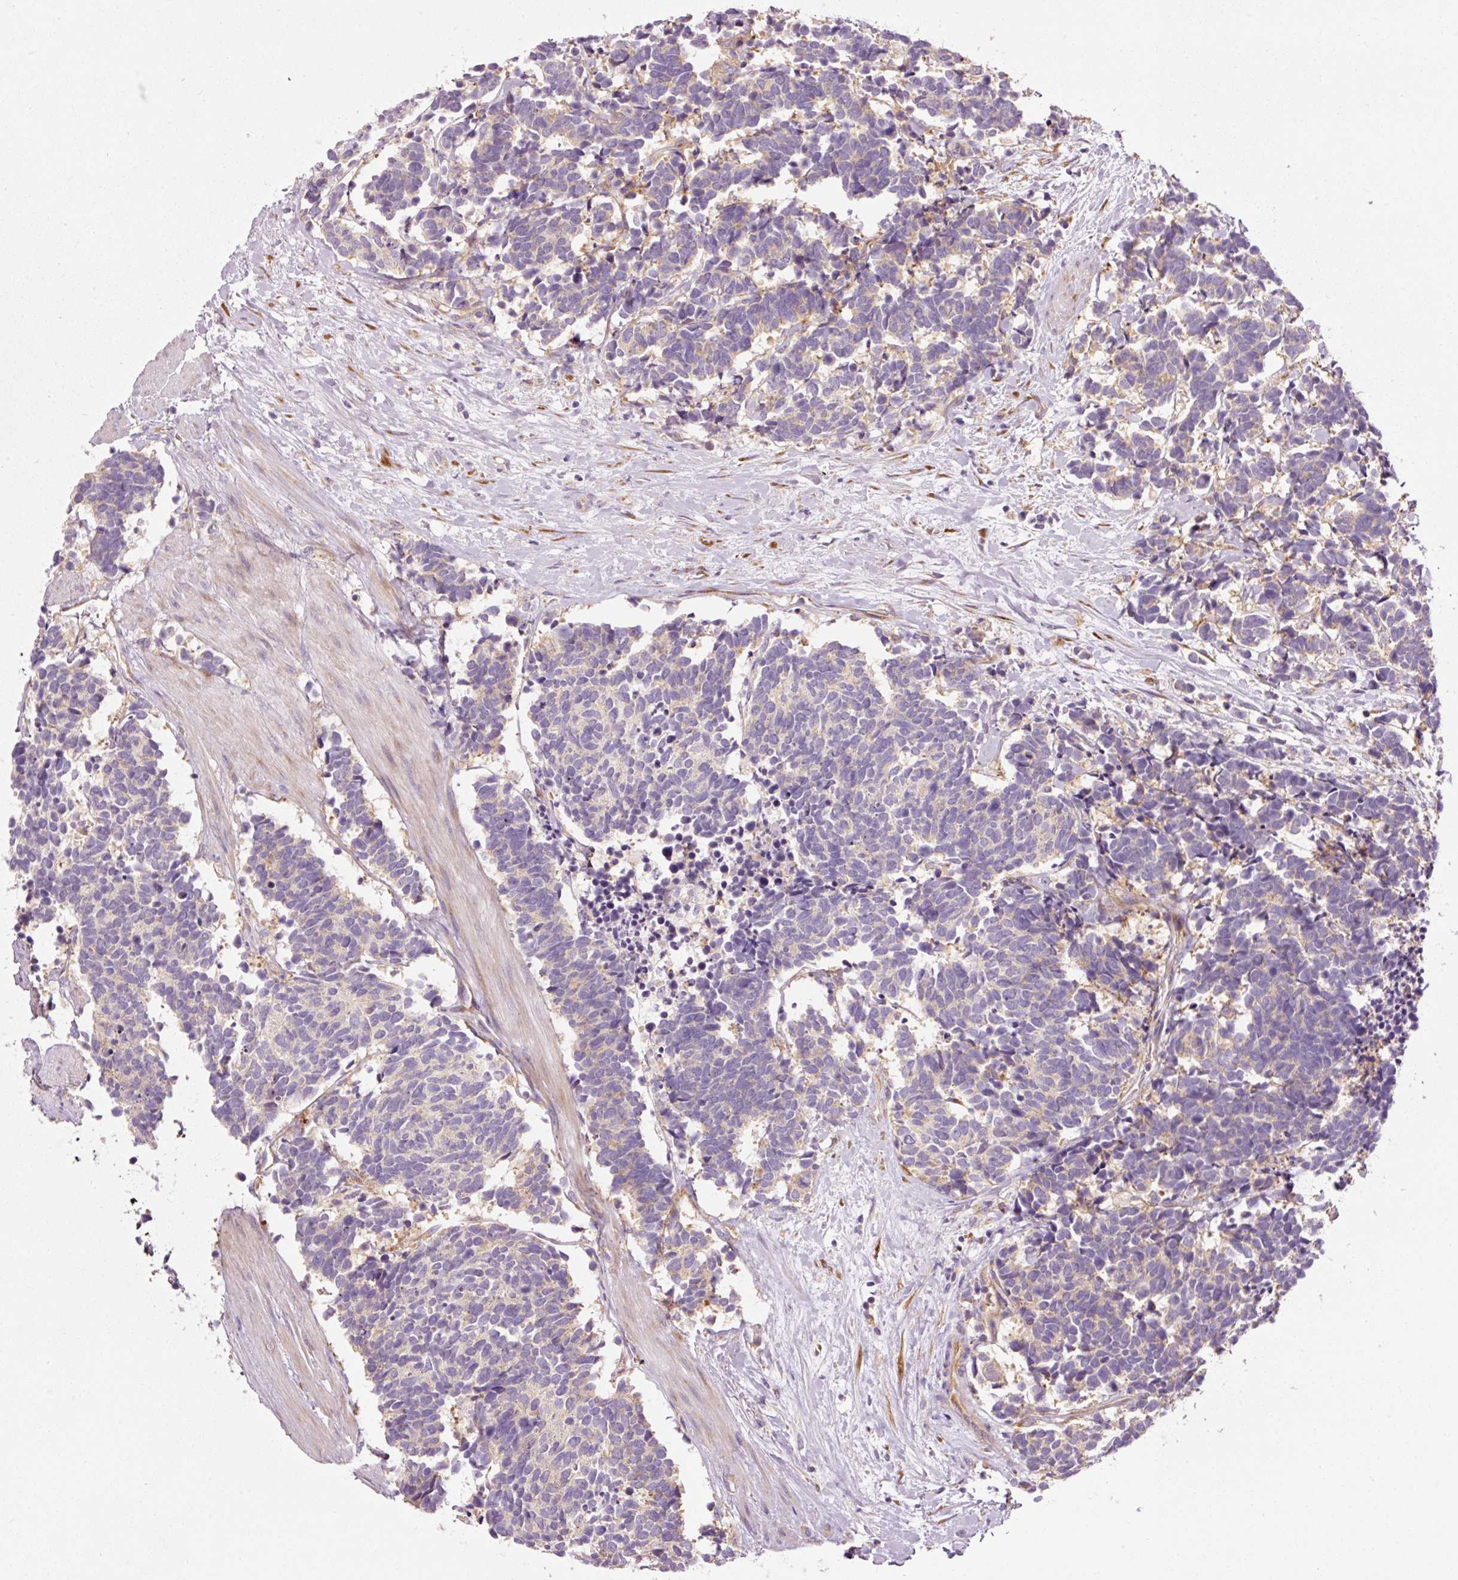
{"staining": {"intensity": "weak", "quantity": "25%-75%", "location": "cytoplasmic/membranous"}, "tissue": "carcinoid", "cell_type": "Tumor cells", "image_type": "cancer", "snomed": [{"axis": "morphology", "description": "Carcinoma, NOS"}, {"axis": "morphology", "description": "Carcinoid, malignant, NOS"}, {"axis": "topography", "description": "Prostate"}], "caption": "The photomicrograph demonstrates a brown stain indicating the presence of a protein in the cytoplasmic/membranous of tumor cells in carcinoma.", "gene": "RPL10A", "patient": {"sex": "male", "age": 57}}